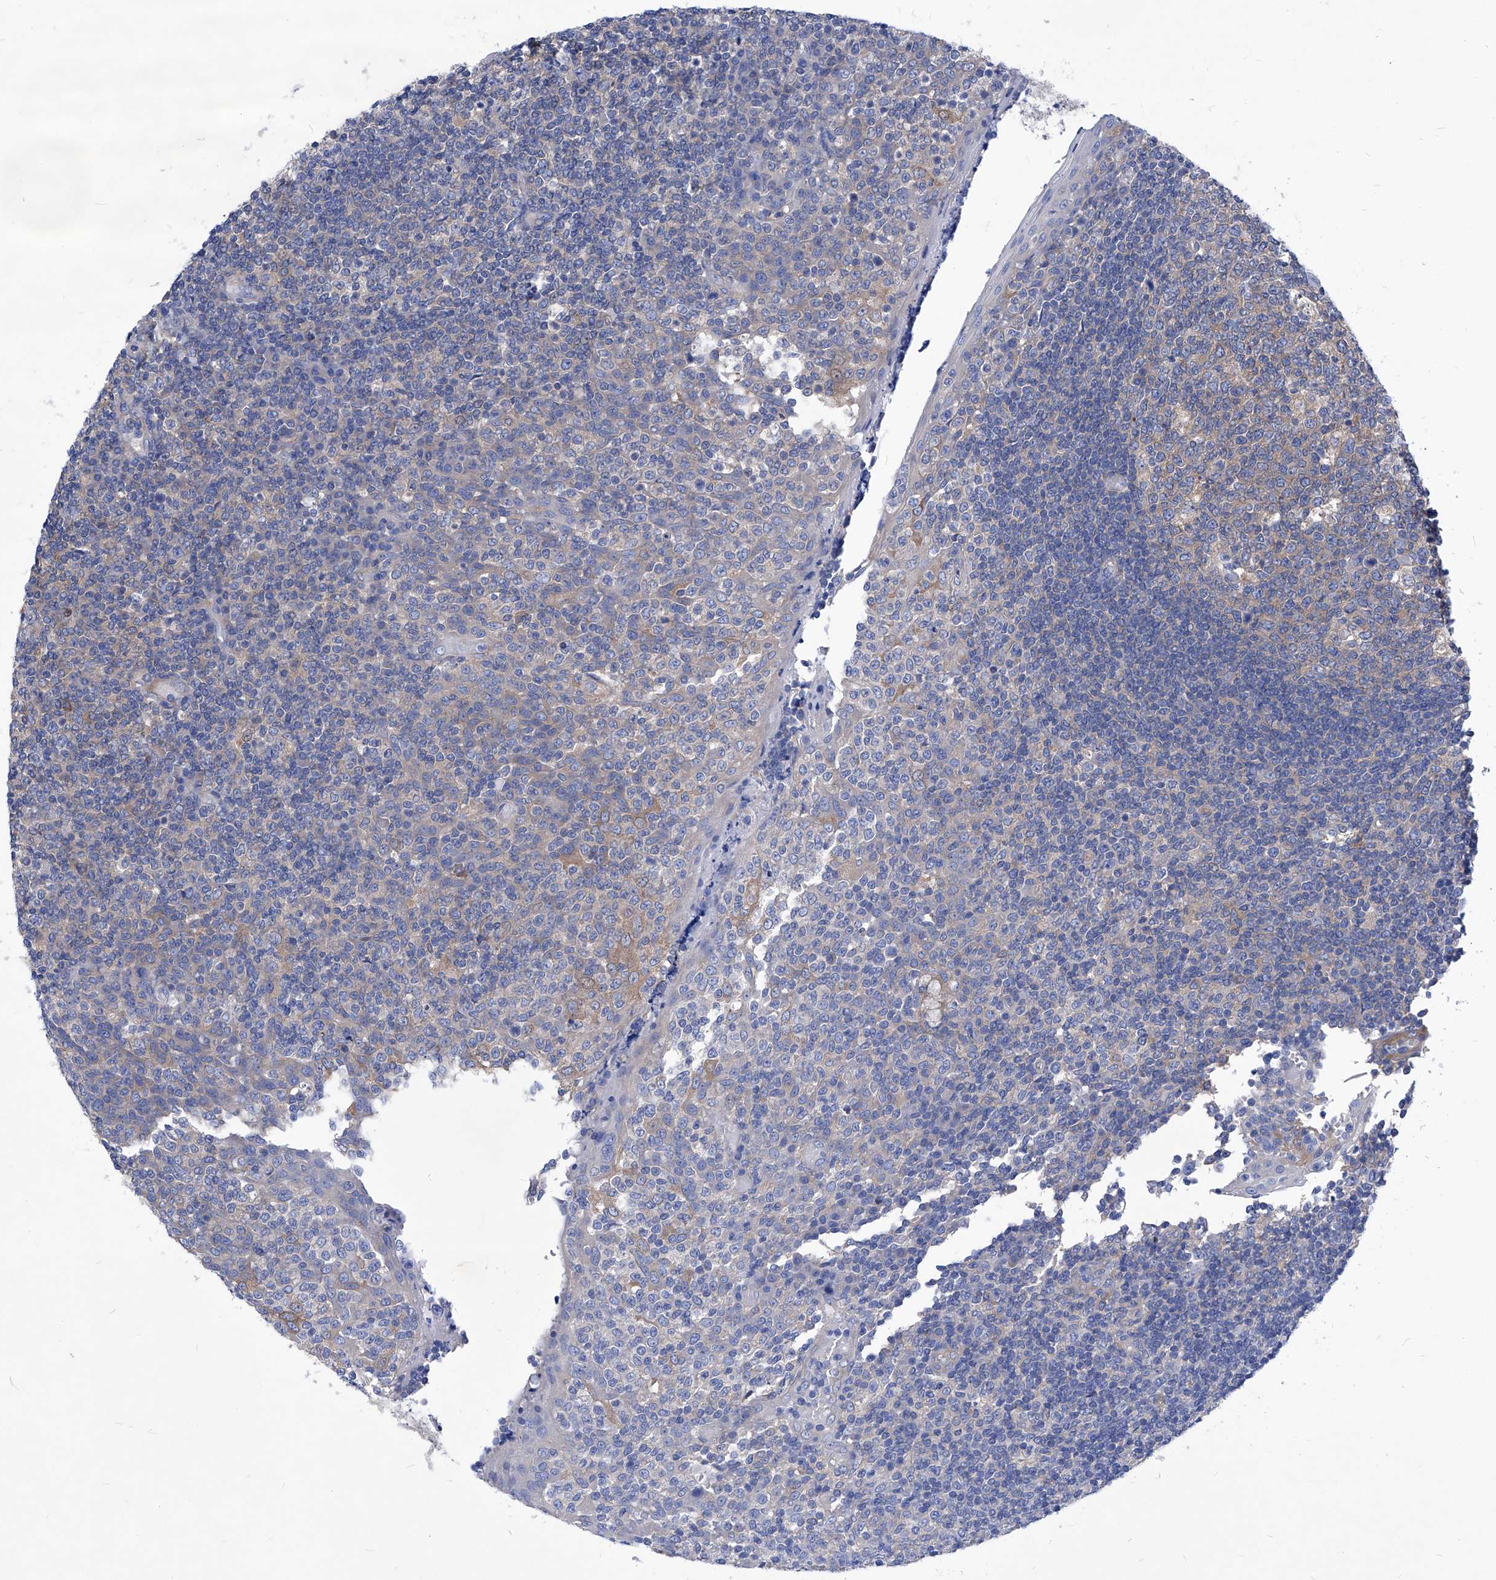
{"staining": {"intensity": "weak", "quantity": "25%-75%", "location": "cytoplasmic/membranous"}, "tissue": "tonsil", "cell_type": "Germinal center cells", "image_type": "normal", "snomed": [{"axis": "morphology", "description": "Normal tissue, NOS"}, {"axis": "topography", "description": "Tonsil"}], "caption": "Immunohistochemistry (IHC) histopathology image of normal tonsil: human tonsil stained using immunohistochemistry displays low levels of weak protein expression localized specifically in the cytoplasmic/membranous of germinal center cells, appearing as a cytoplasmic/membranous brown color.", "gene": "XPNPEP1", "patient": {"sex": "female", "age": 19}}